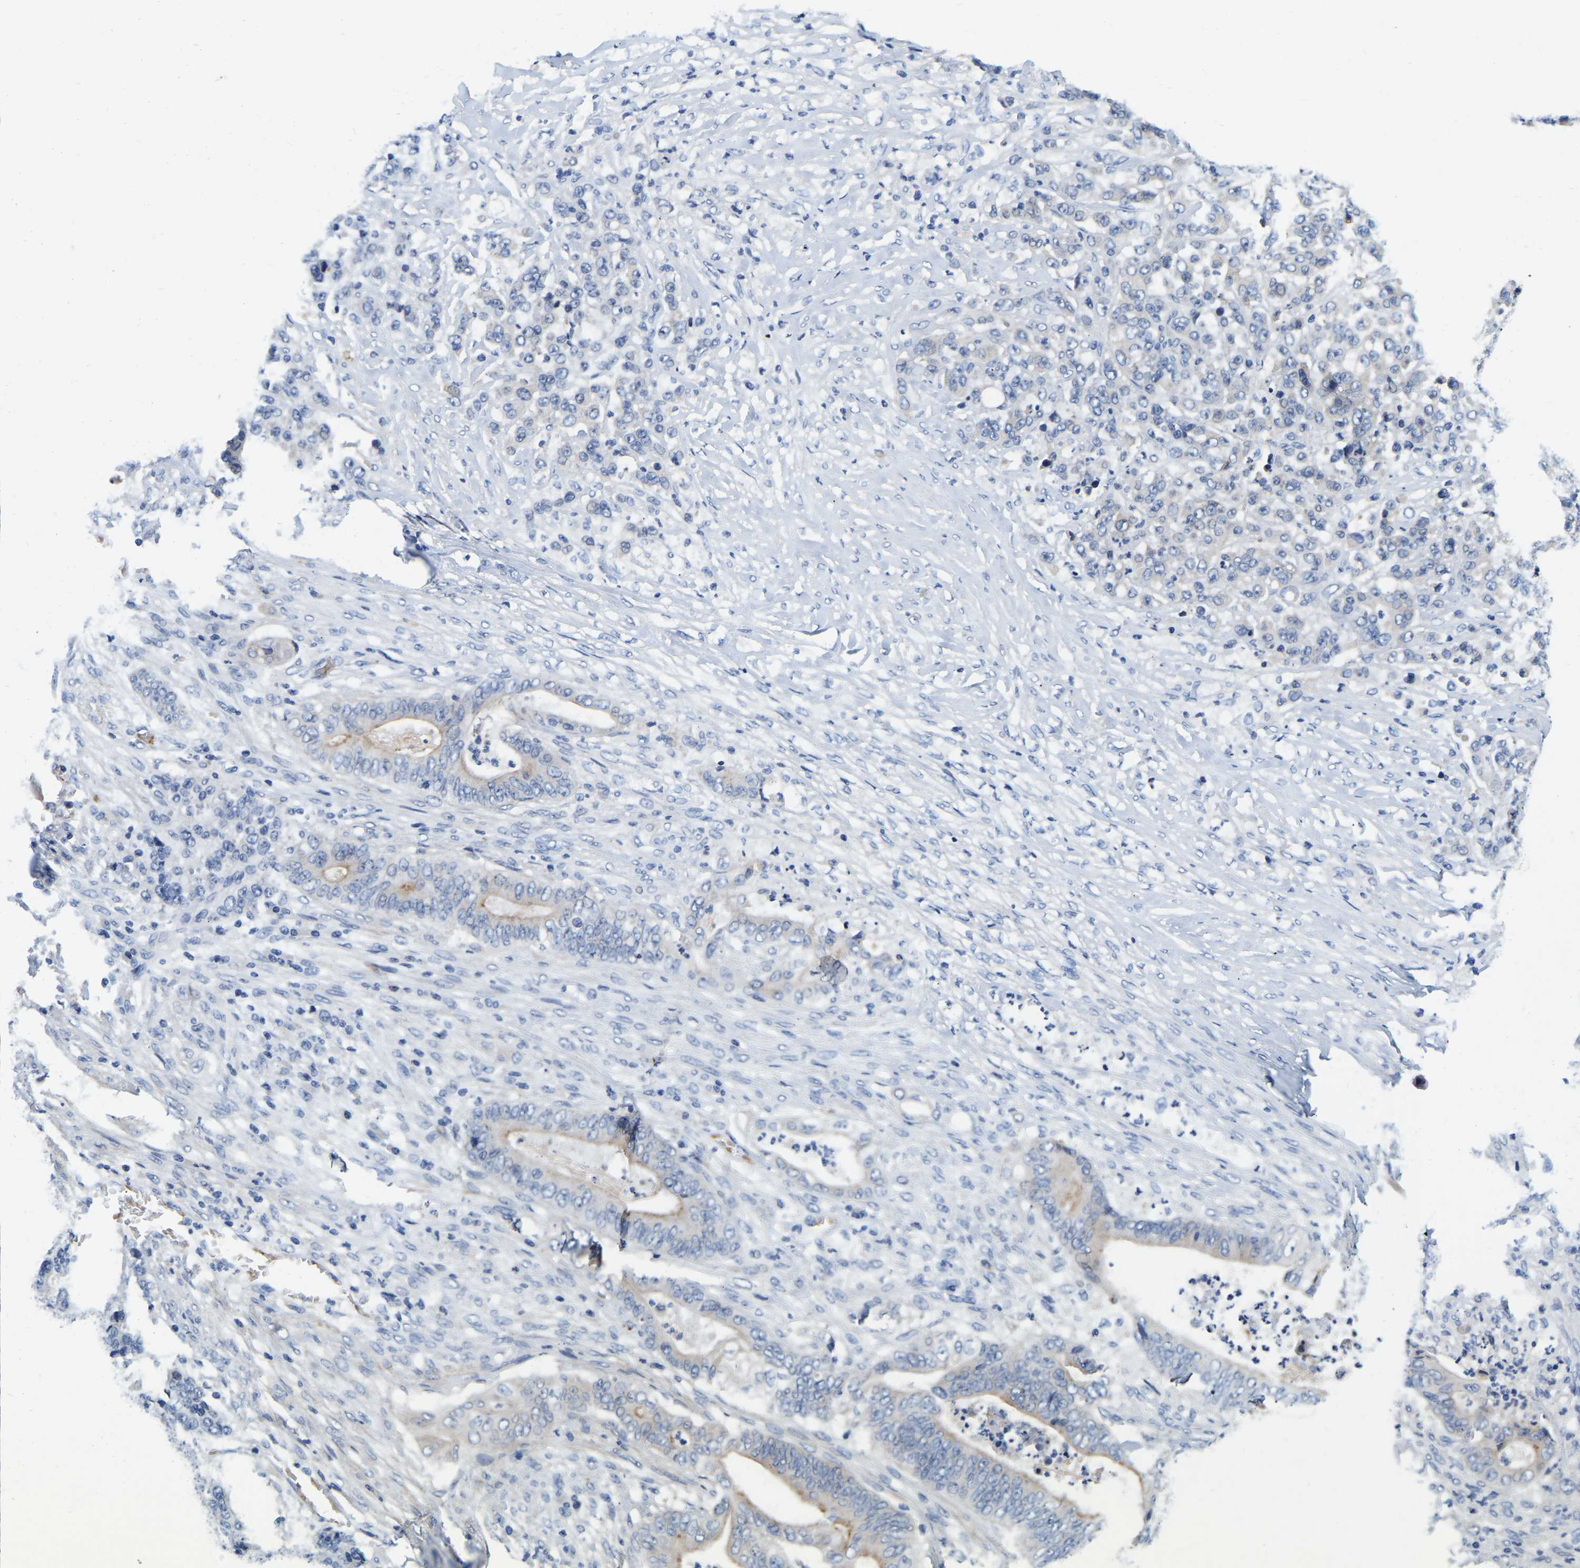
{"staining": {"intensity": "weak", "quantity": "25%-75%", "location": "cytoplasmic/membranous"}, "tissue": "stomach cancer", "cell_type": "Tumor cells", "image_type": "cancer", "snomed": [{"axis": "morphology", "description": "Adenocarcinoma, NOS"}, {"axis": "topography", "description": "Stomach"}], "caption": "Immunohistochemical staining of human adenocarcinoma (stomach) reveals low levels of weak cytoplasmic/membranous protein positivity in about 25%-75% of tumor cells.", "gene": "RAB27B", "patient": {"sex": "female", "age": 73}}